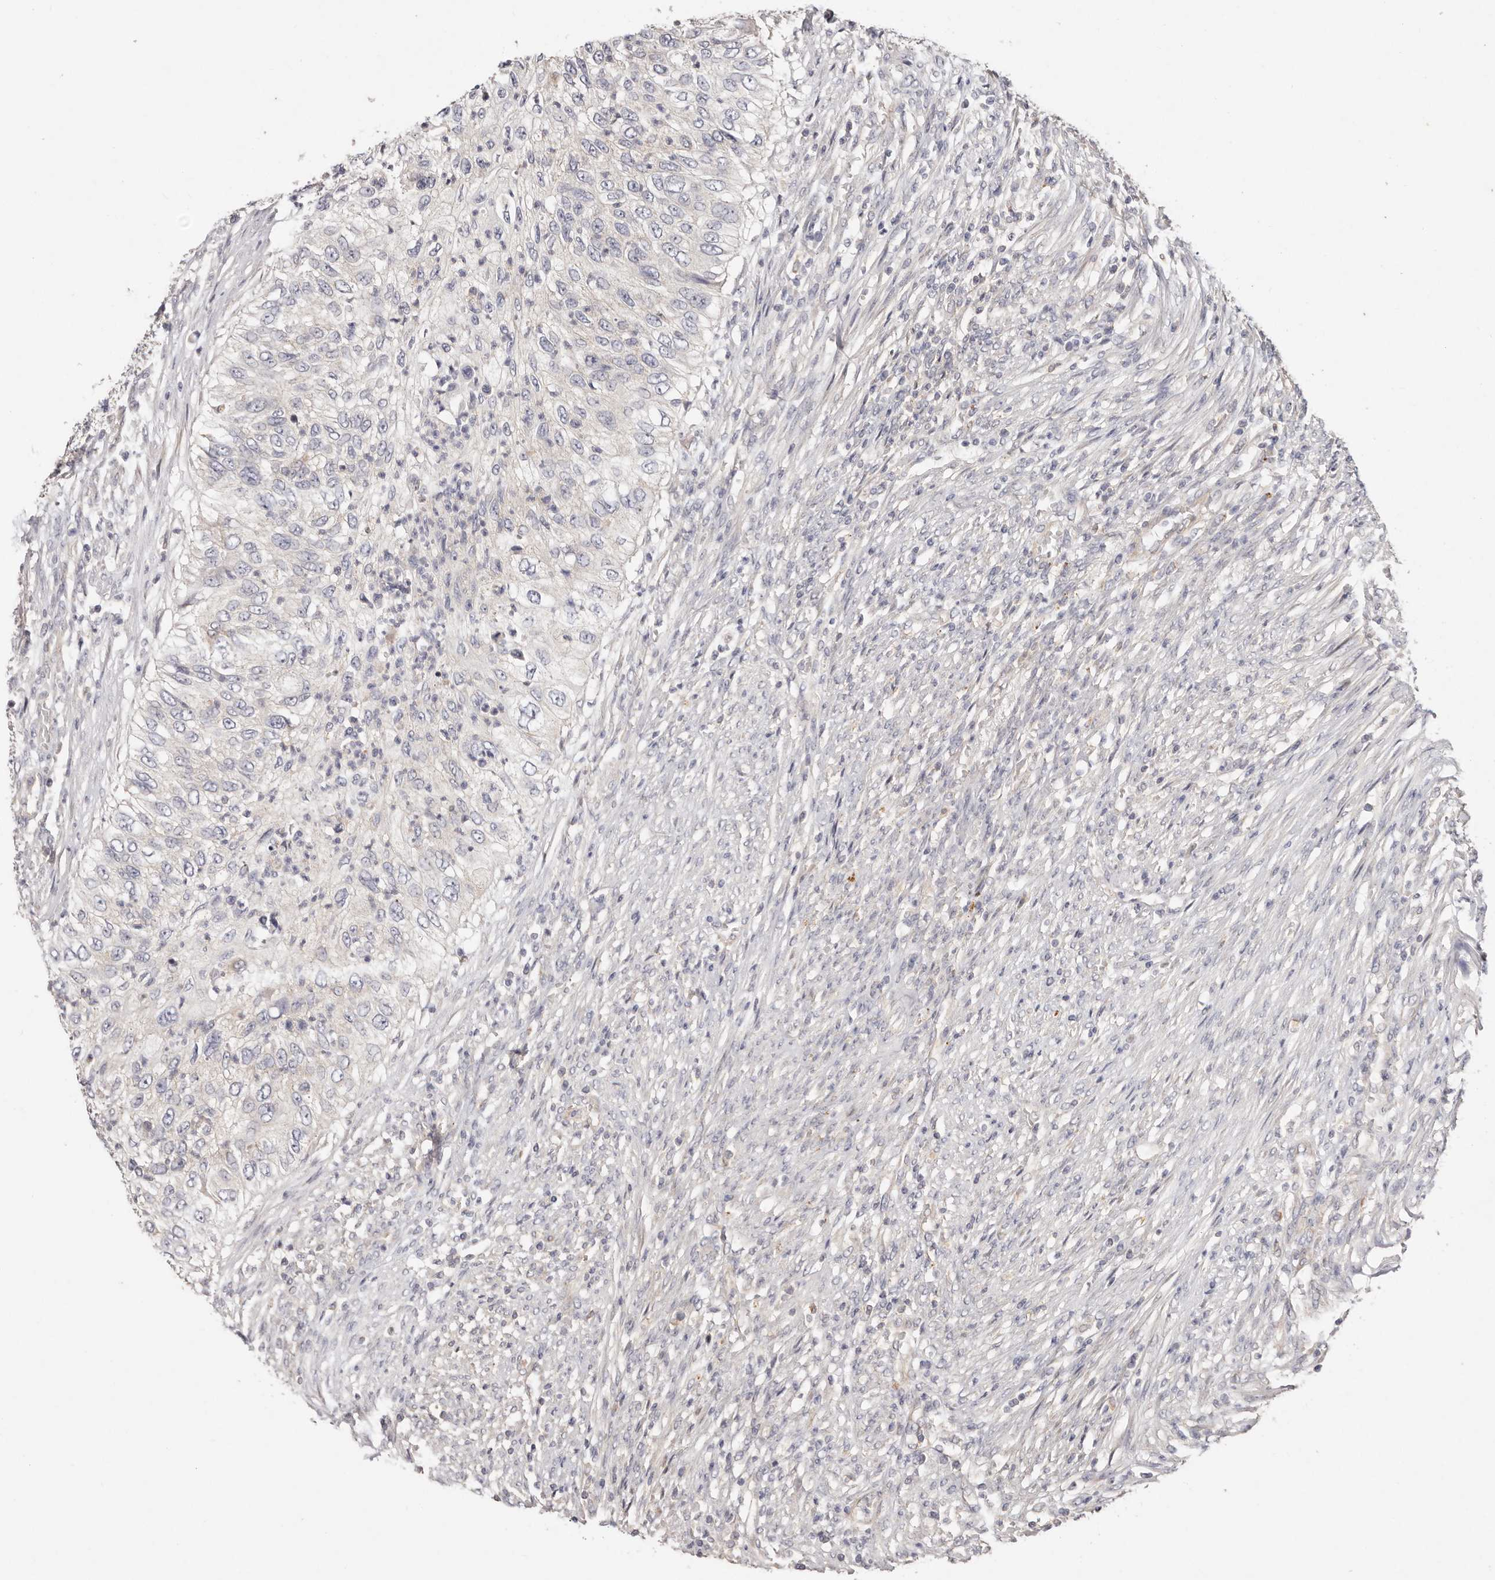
{"staining": {"intensity": "negative", "quantity": "none", "location": "none"}, "tissue": "urothelial cancer", "cell_type": "Tumor cells", "image_type": "cancer", "snomed": [{"axis": "morphology", "description": "Urothelial carcinoma, High grade"}, {"axis": "topography", "description": "Urinary bladder"}], "caption": "Tumor cells are negative for brown protein staining in urothelial cancer.", "gene": "THBS3", "patient": {"sex": "female", "age": 60}}